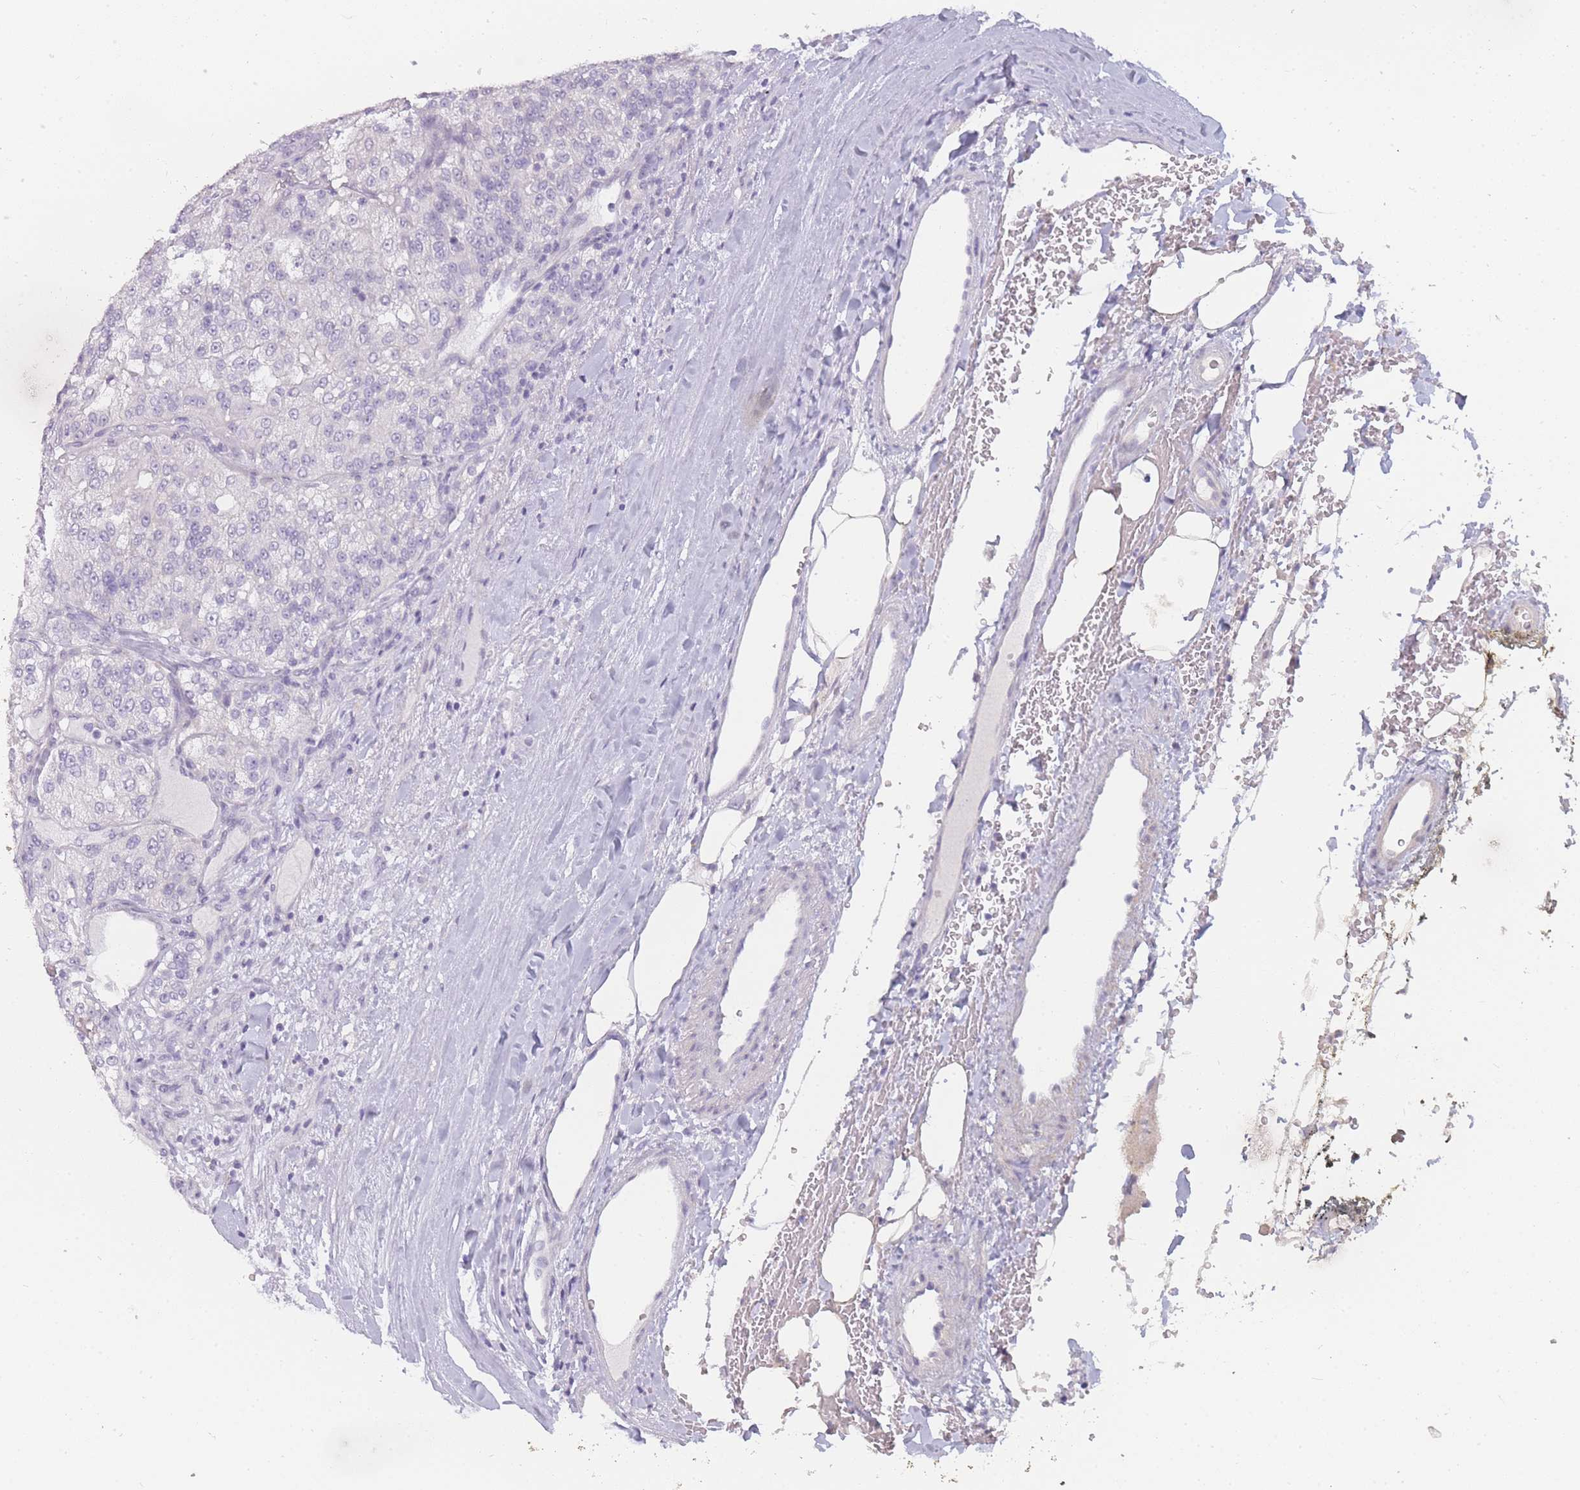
{"staining": {"intensity": "negative", "quantity": "none", "location": "none"}, "tissue": "renal cancer", "cell_type": "Tumor cells", "image_type": "cancer", "snomed": [{"axis": "morphology", "description": "Adenocarcinoma, NOS"}, {"axis": "topography", "description": "Kidney"}], "caption": "Immunohistochemistry (IHC) photomicrograph of neoplastic tissue: renal cancer stained with DAB (3,3'-diaminobenzidine) demonstrates no significant protein positivity in tumor cells.", "gene": "INS", "patient": {"sex": "female", "age": 63}}